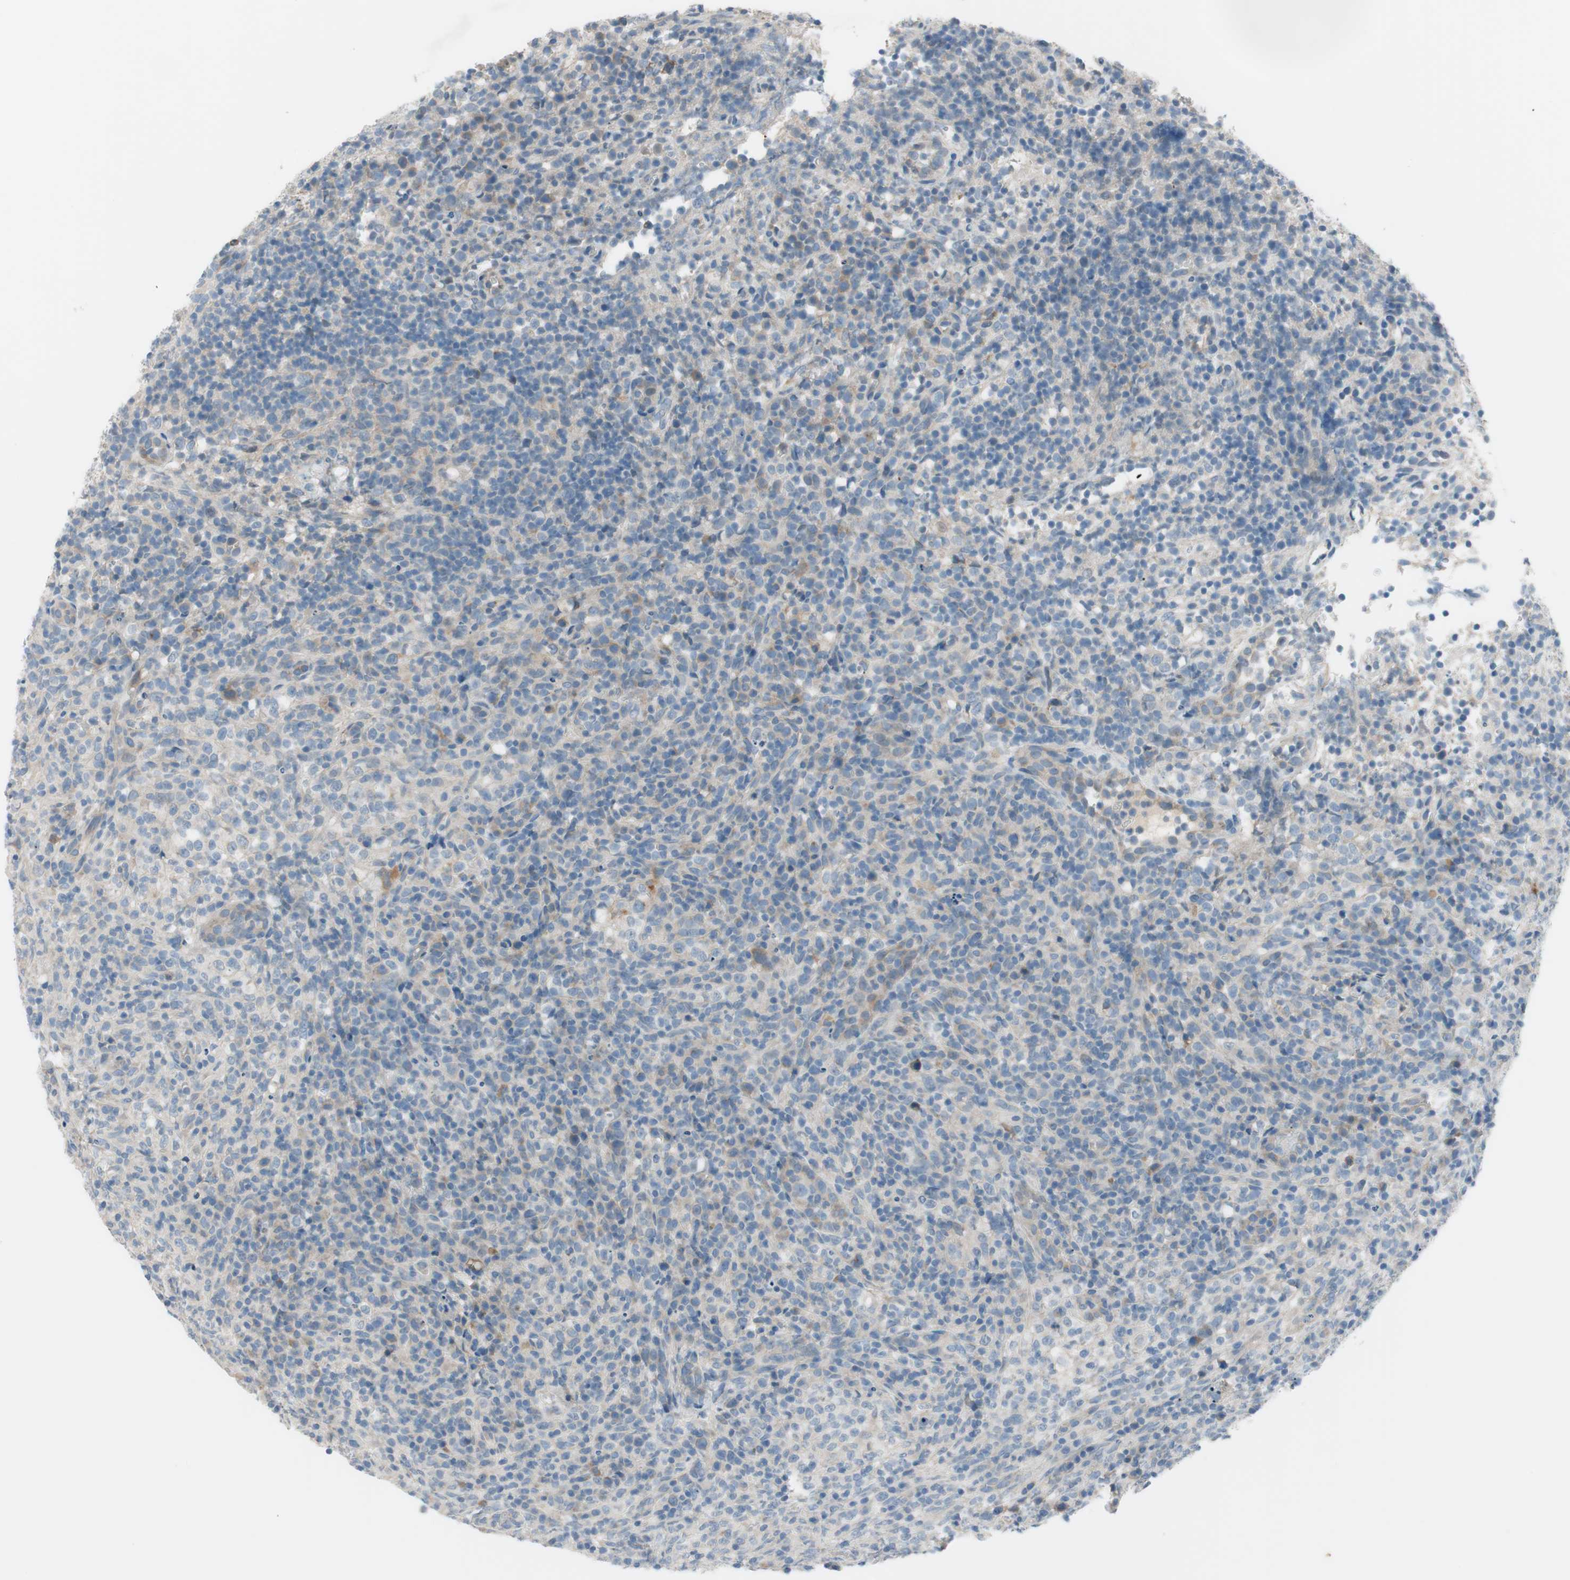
{"staining": {"intensity": "weak", "quantity": "<25%", "location": "cytoplasmic/membranous"}, "tissue": "lymphoma", "cell_type": "Tumor cells", "image_type": "cancer", "snomed": [{"axis": "morphology", "description": "Malignant lymphoma, non-Hodgkin's type, High grade"}, {"axis": "topography", "description": "Lymph node"}], "caption": "Immunohistochemical staining of human malignant lymphoma, non-Hodgkin's type (high-grade) exhibits no significant staining in tumor cells.", "gene": "PRRG4", "patient": {"sex": "female", "age": 76}}